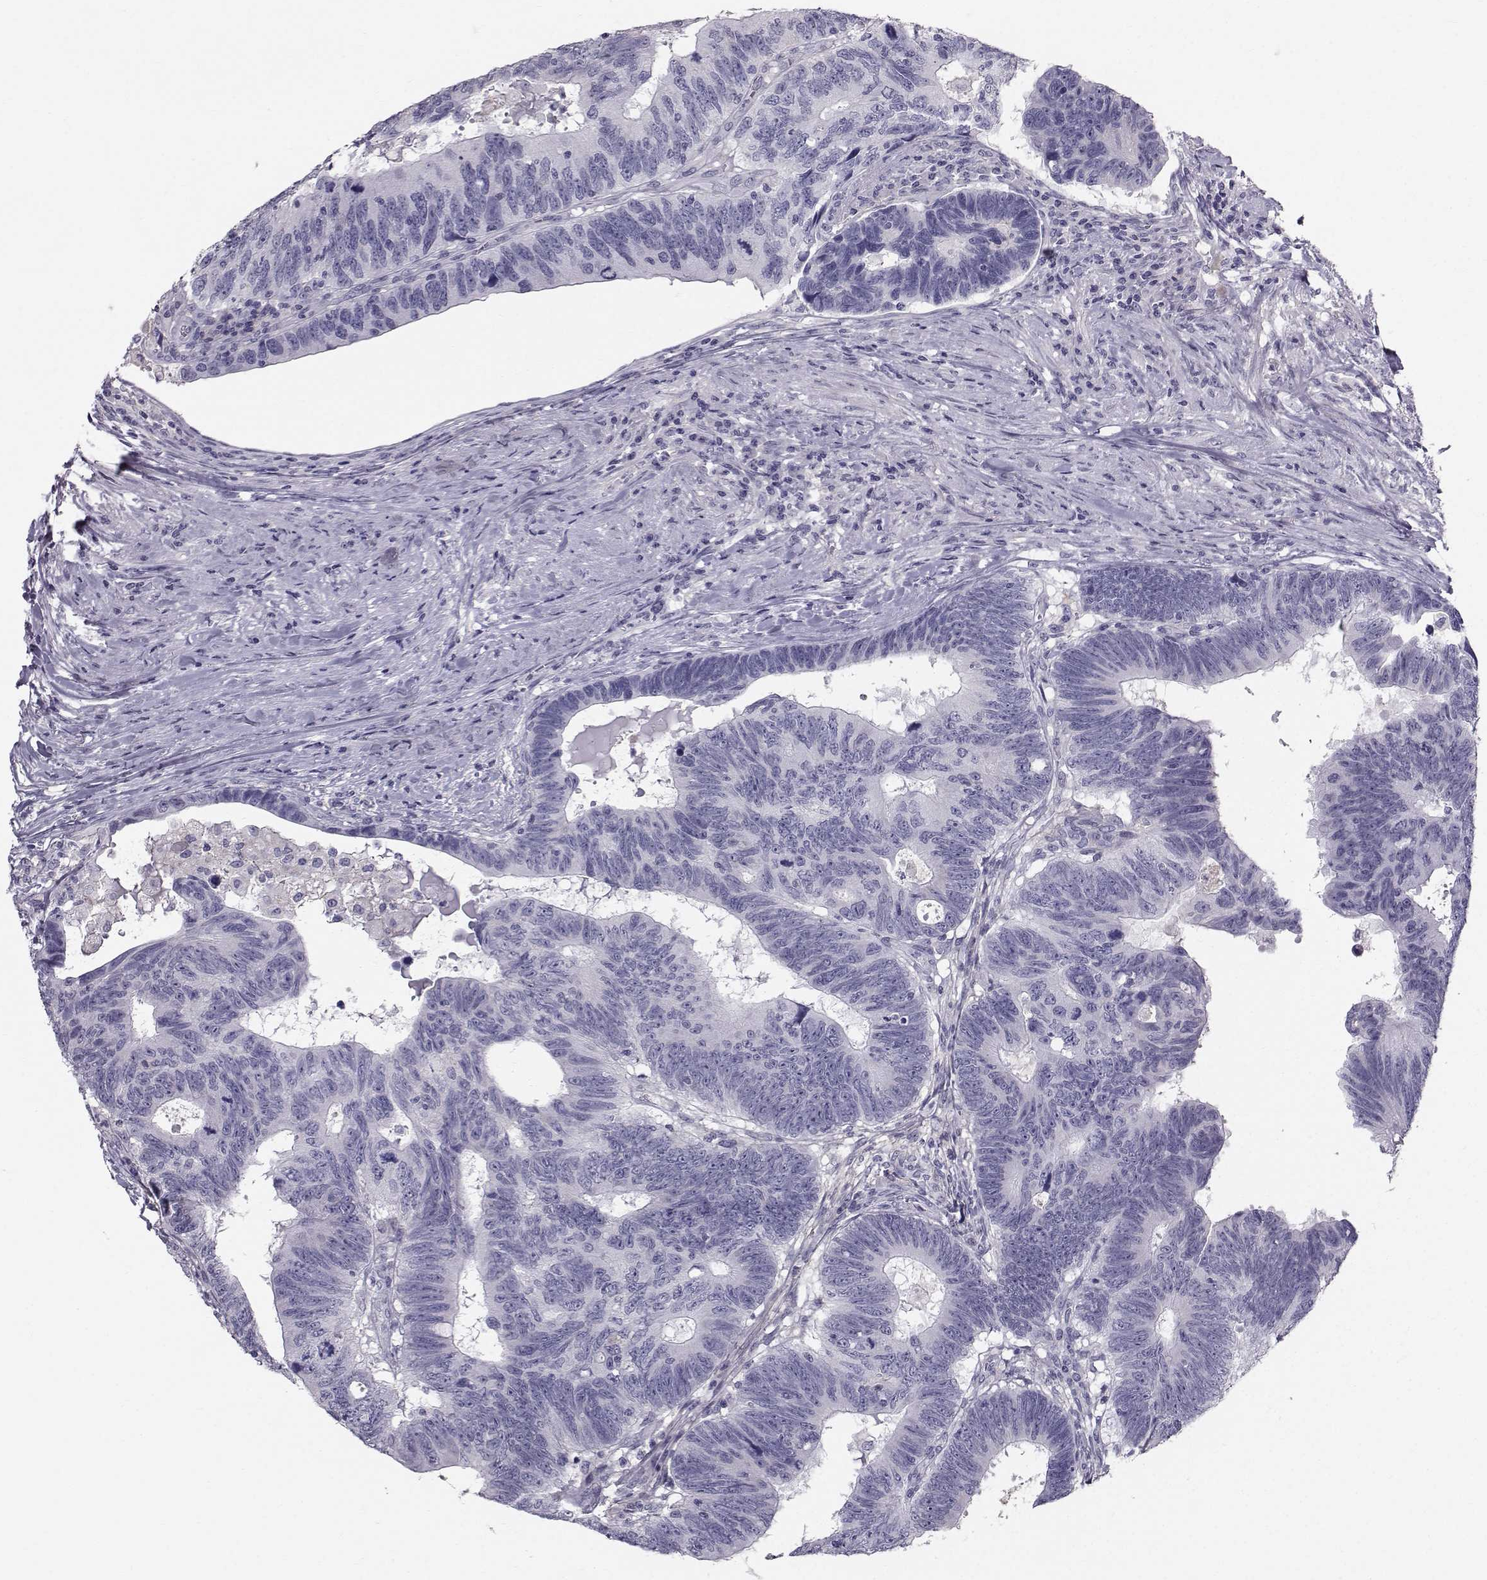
{"staining": {"intensity": "negative", "quantity": "none", "location": "none"}, "tissue": "colorectal cancer", "cell_type": "Tumor cells", "image_type": "cancer", "snomed": [{"axis": "morphology", "description": "Adenocarcinoma, NOS"}, {"axis": "topography", "description": "Colon"}], "caption": "Immunohistochemistry image of neoplastic tissue: human colorectal cancer stained with DAB (3,3'-diaminobenzidine) displays no significant protein positivity in tumor cells. Nuclei are stained in blue.", "gene": "SPDYE4", "patient": {"sex": "female", "age": 77}}